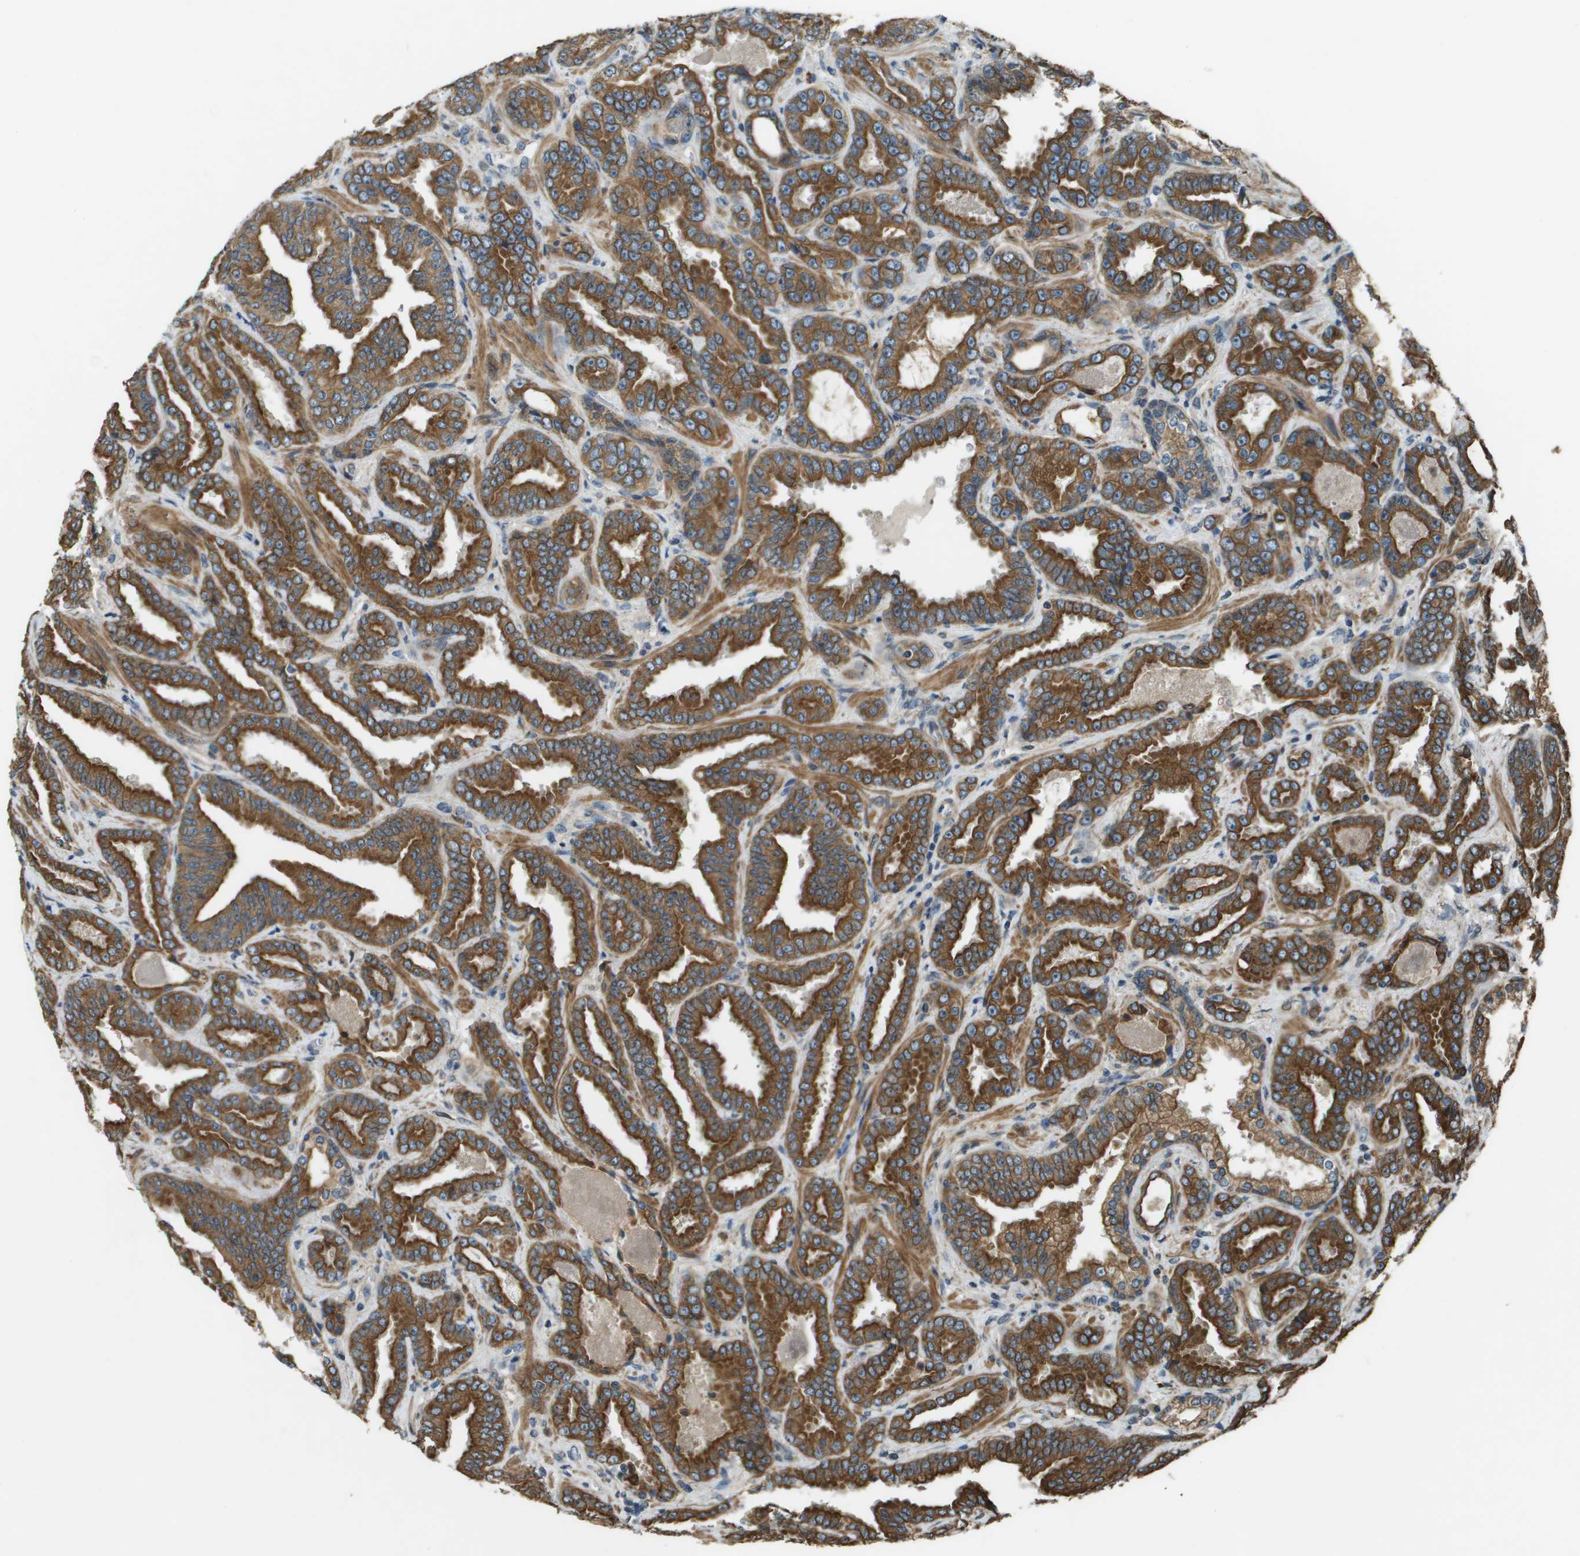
{"staining": {"intensity": "strong", "quantity": ">75%", "location": "cytoplasmic/membranous"}, "tissue": "prostate cancer", "cell_type": "Tumor cells", "image_type": "cancer", "snomed": [{"axis": "morphology", "description": "Adenocarcinoma, Low grade"}, {"axis": "topography", "description": "Prostate"}], "caption": "High-magnification brightfield microscopy of prostate cancer (adenocarcinoma (low-grade)) stained with DAB (brown) and counterstained with hematoxylin (blue). tumor cells exhibit strong cytoplasmic/membranous expression is appreciated in about>75% of cells. The staining is performed using DAB brown chromogen to label protein expression. The nuclei are counter-stained blue using hematoxylin.", "gene": "CDKN2C", "patient": {"sex": "male", "age": 60}}